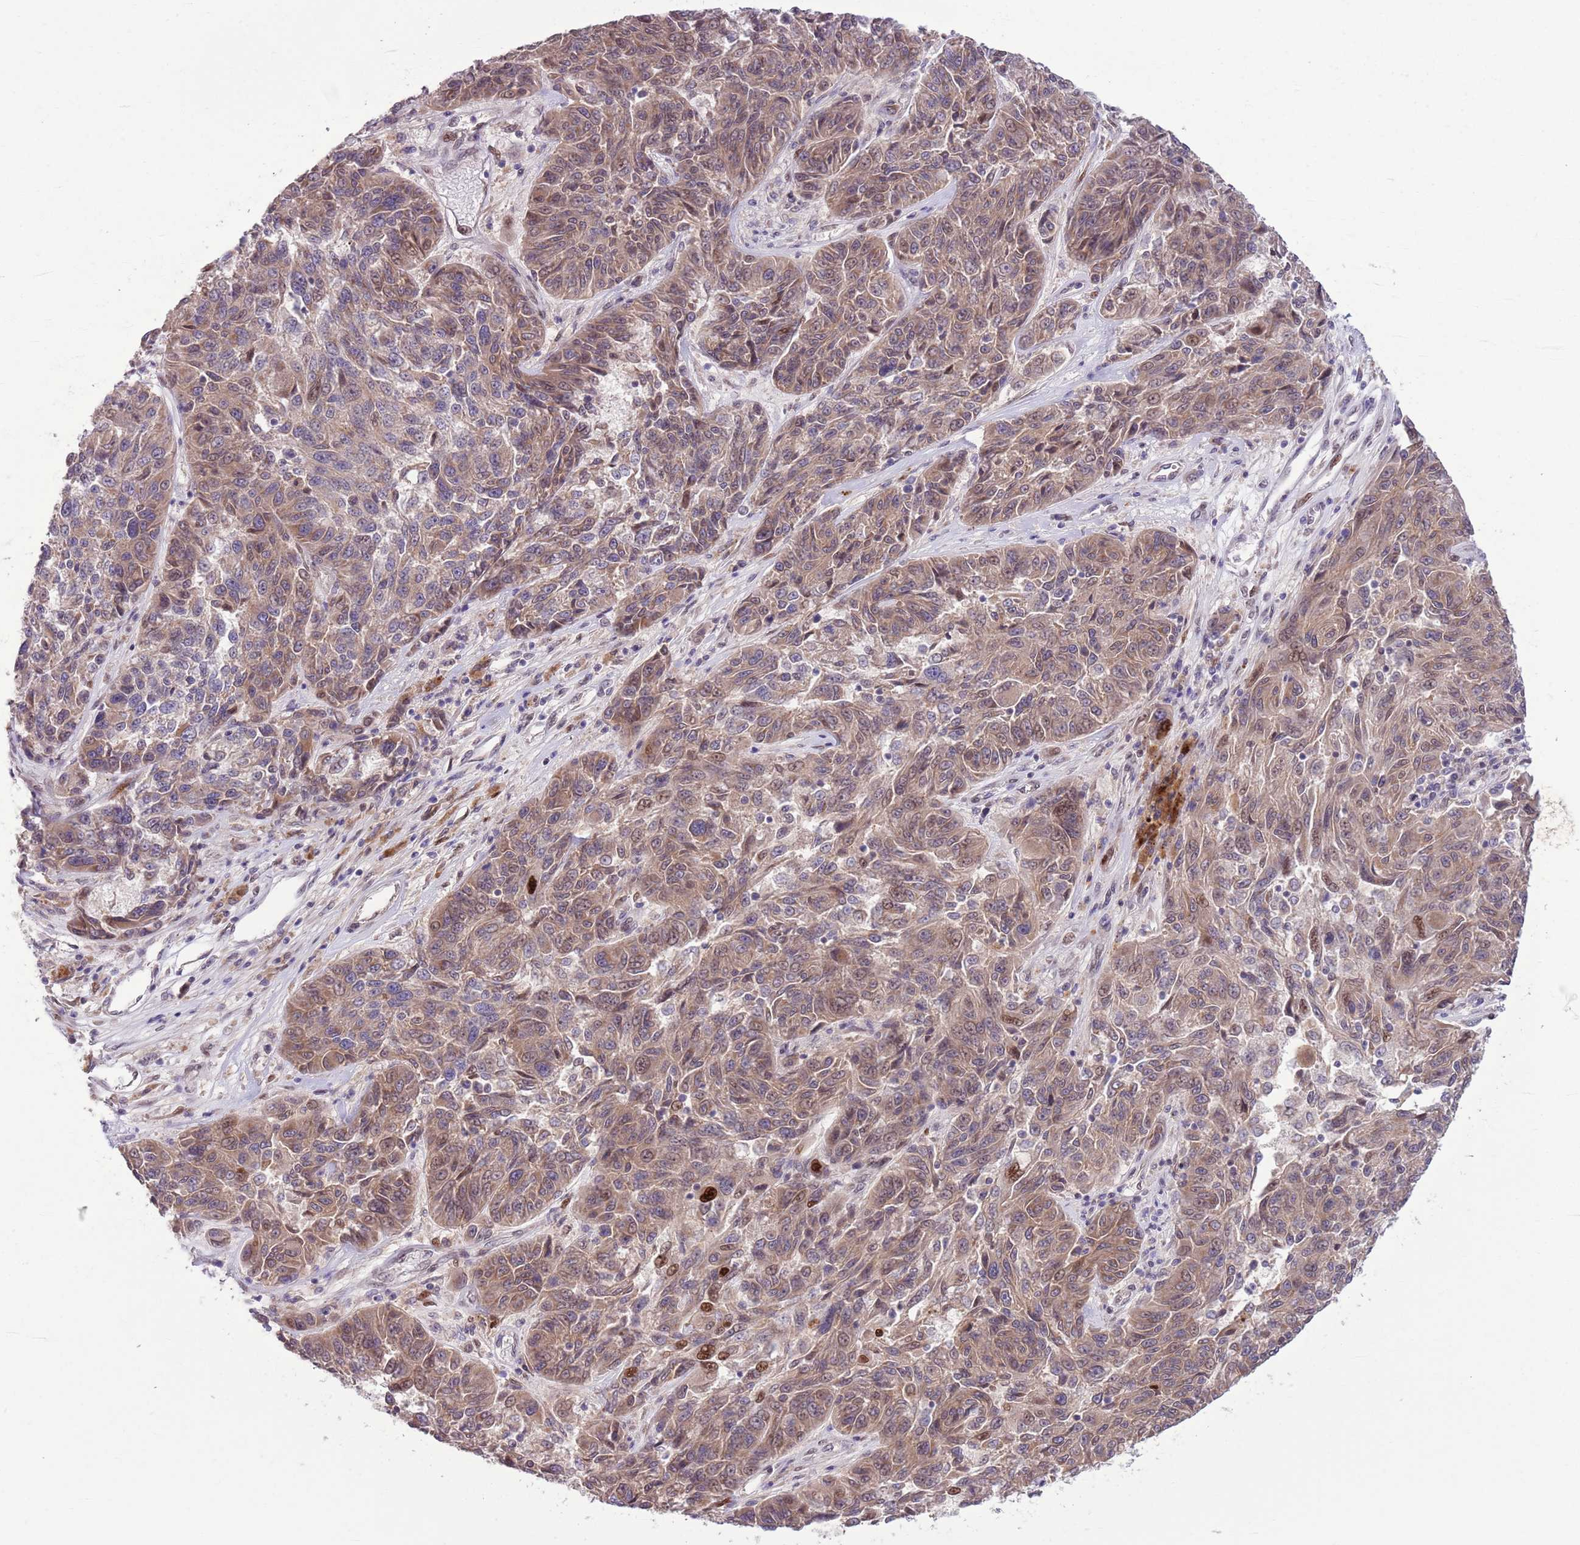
{"staining": {"intensity": "moderate", "quantity": ">75%", "location": "cytoplasmic/membranous,nuclear"}, "tissue": "melanoma", "cell_type": "Tumor cells", "image_type": "cancer", "snomed": [{"axis": "morphology", "description": "Malignant melanoma, NOS"}, {"axis": "topography", "description": "Skin"}], "caption": "Brown immunohistochemical staining in malignant melanoma shows moderate cytoplasmic/membranous and nuclear expression in about >75% of tumor cells.", "gene": "CCND2", "patient": {"sex": "male", "age": 53}}